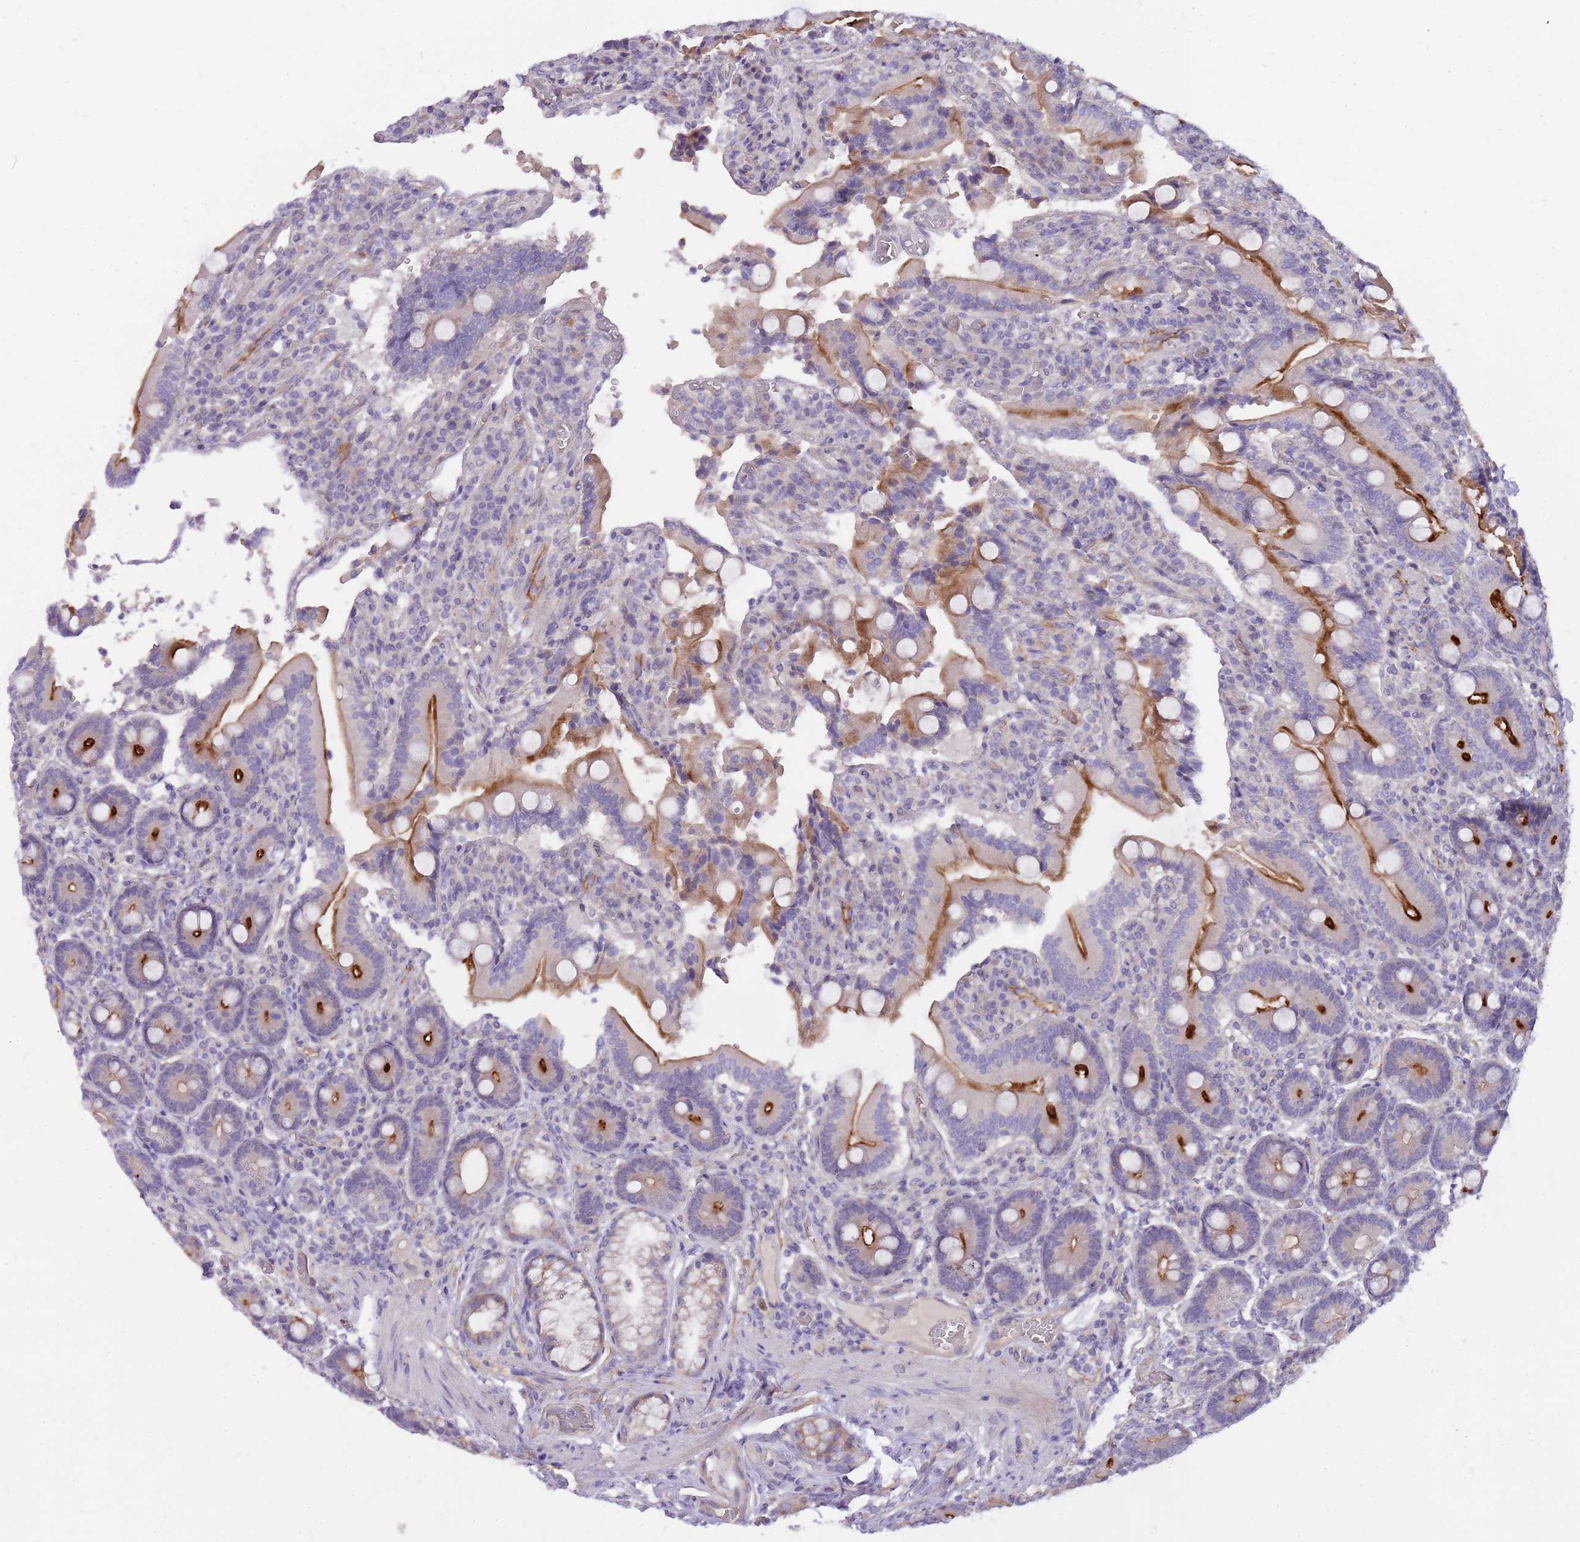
{"staining": {"intensity": "strong", "quantity": "25%-75%", "location": "cytoplasmic/membranous"}, "tissue": "duodenum", "cell_type": "Glandular cells", "image_type": "normal", "snomed": [{"axis": "morphology", "description": "Normal tissue, NOS"}, {"axis": "topography", "description": "Duodenum"}], "caption": "This photomicrograph demonstrates normal duodenum stained with immunohistochemistry to label a protein in brown. The cytoplasmic/membranous of glandular cells show strong positivity for the protein. Nuclei are counter-stained blue.", "gene": "NTN4", "patient": {"sex": "female", "age": 62}}